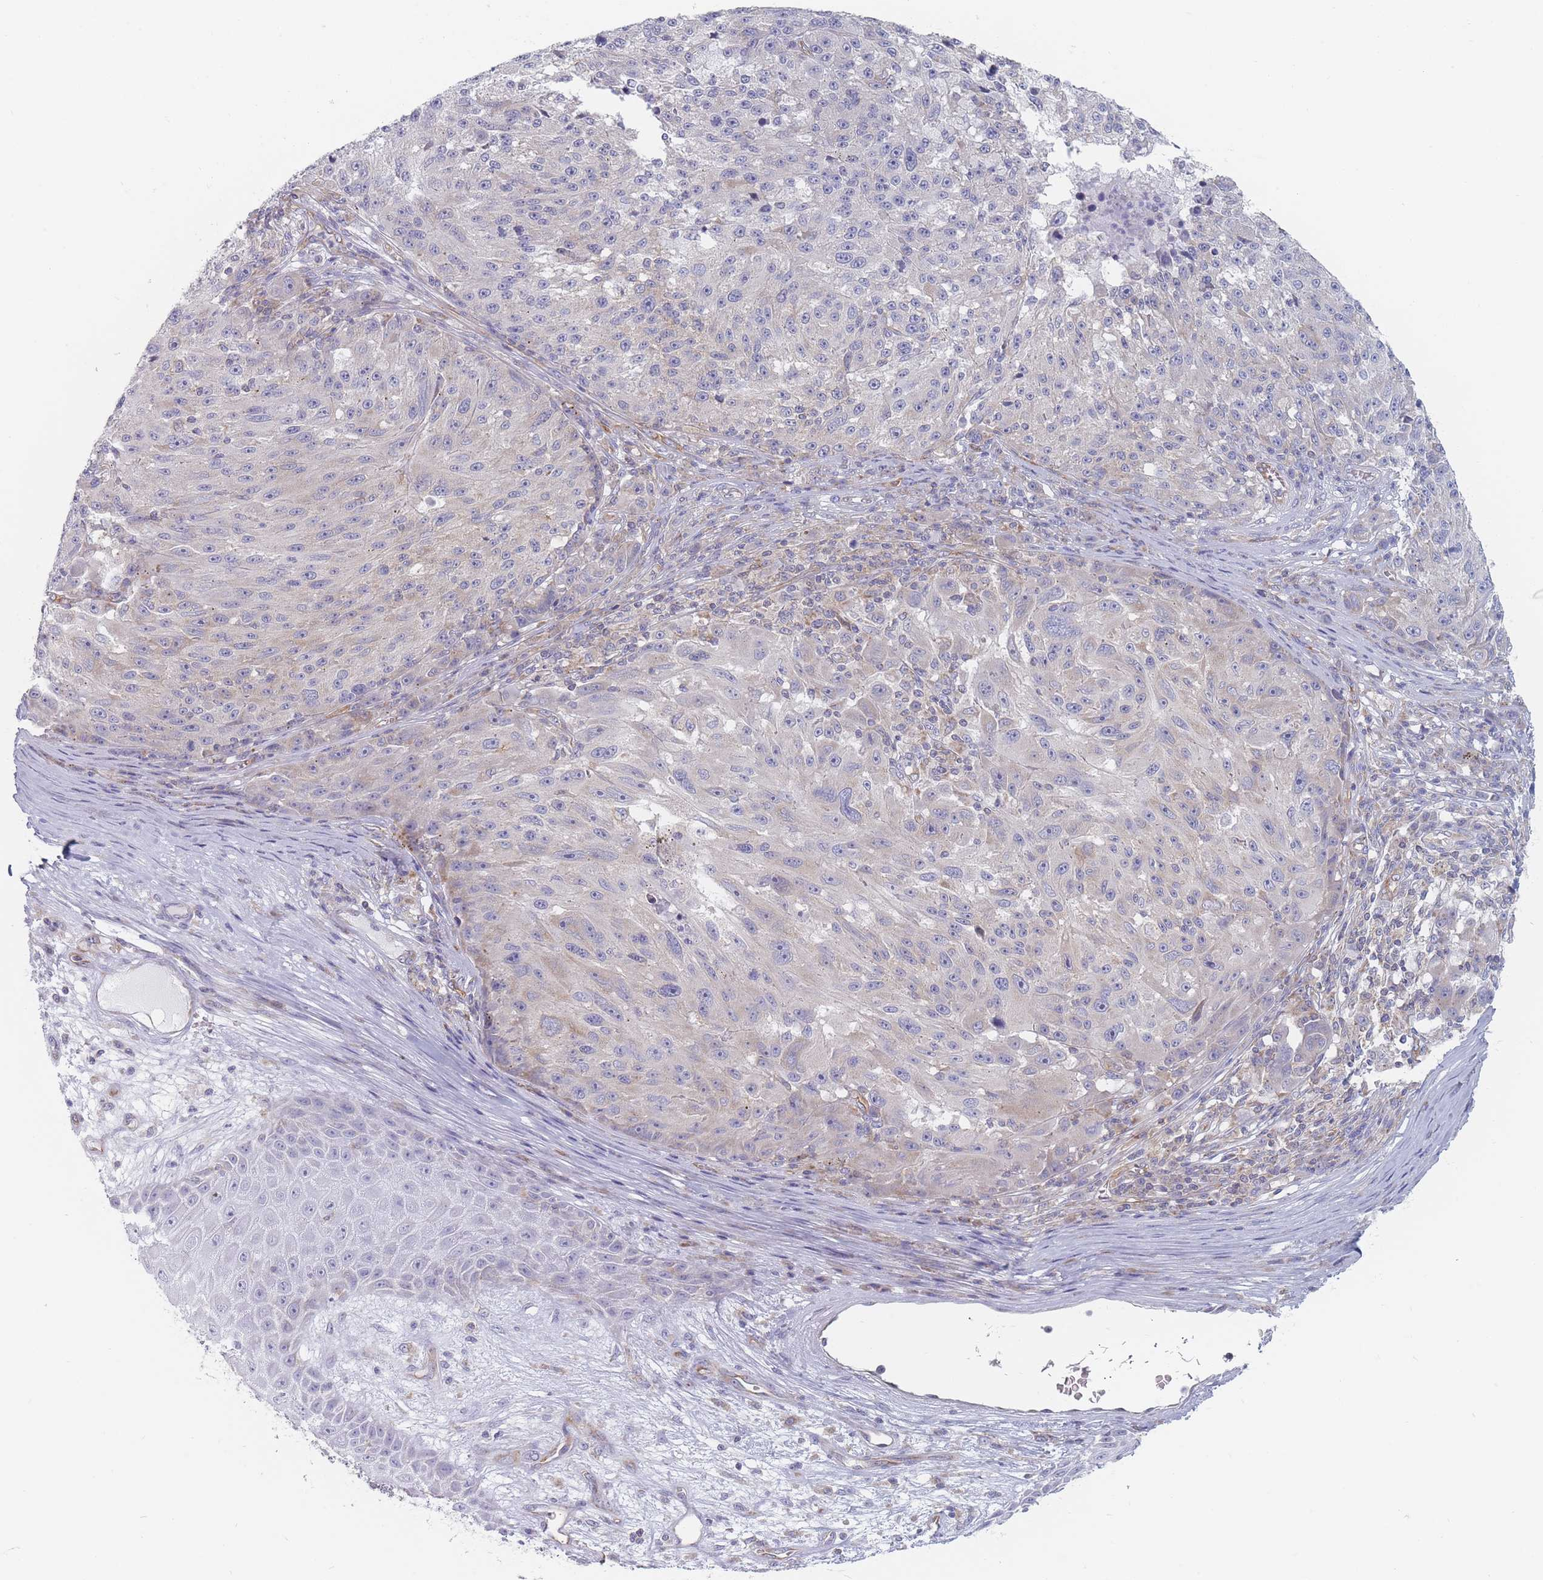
{"staining": {"intensity": "negative", "quantity": "none", "location": "none"}, "tissue": "melanoma", "cell_type": "Tumor cells", "image_type": "cancer", "snomed": [{"axis": "morphology", "description": "Malignant melanoma, NOS"}, {"axis": "topography", "description": "Skin"}], "caption": "The image shows no significant expression in tumor cells of malignant melanoma.", "gene": "MAP1S", "patient": {"sex": "male", "age": 53}}